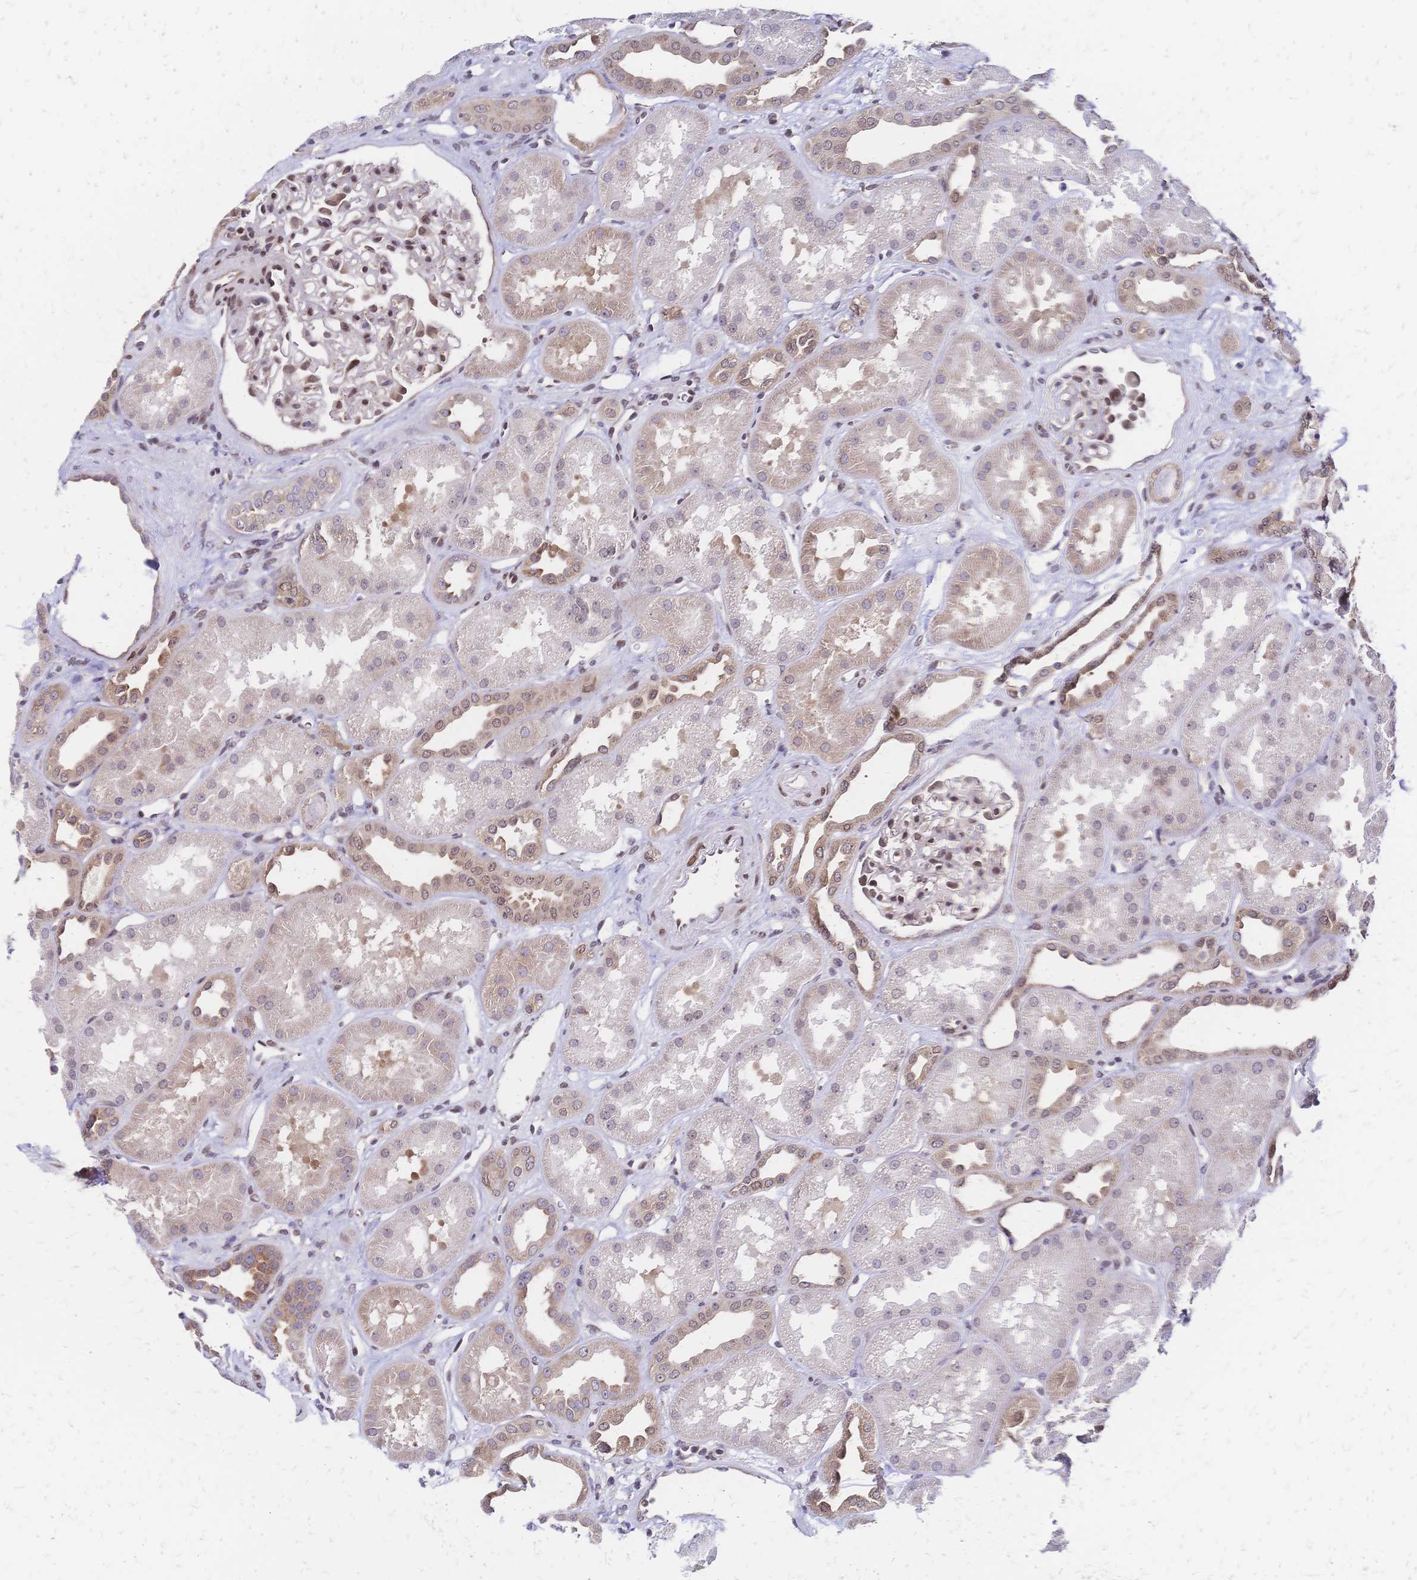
{"staining": {"intensity": "moderate", "quantity": "<25%", "location": "nuclear"}, "tissue": "kidney", "cell_type": "Cells in glomeruli", "image_type": "normal", "snomed": [{"axis": "morphology", "description": "Normal tissue, NOS"}, {"axis": "topography", "description": "Kidney"}], "caption": "Immunohistochemical staining of benign human kidney reveals <25% levels of moderate nuclear protein expression in about <25% of cells in glomeruli.", "gene": "CBX7", "patient": {"sex": "male", "age": 61}}